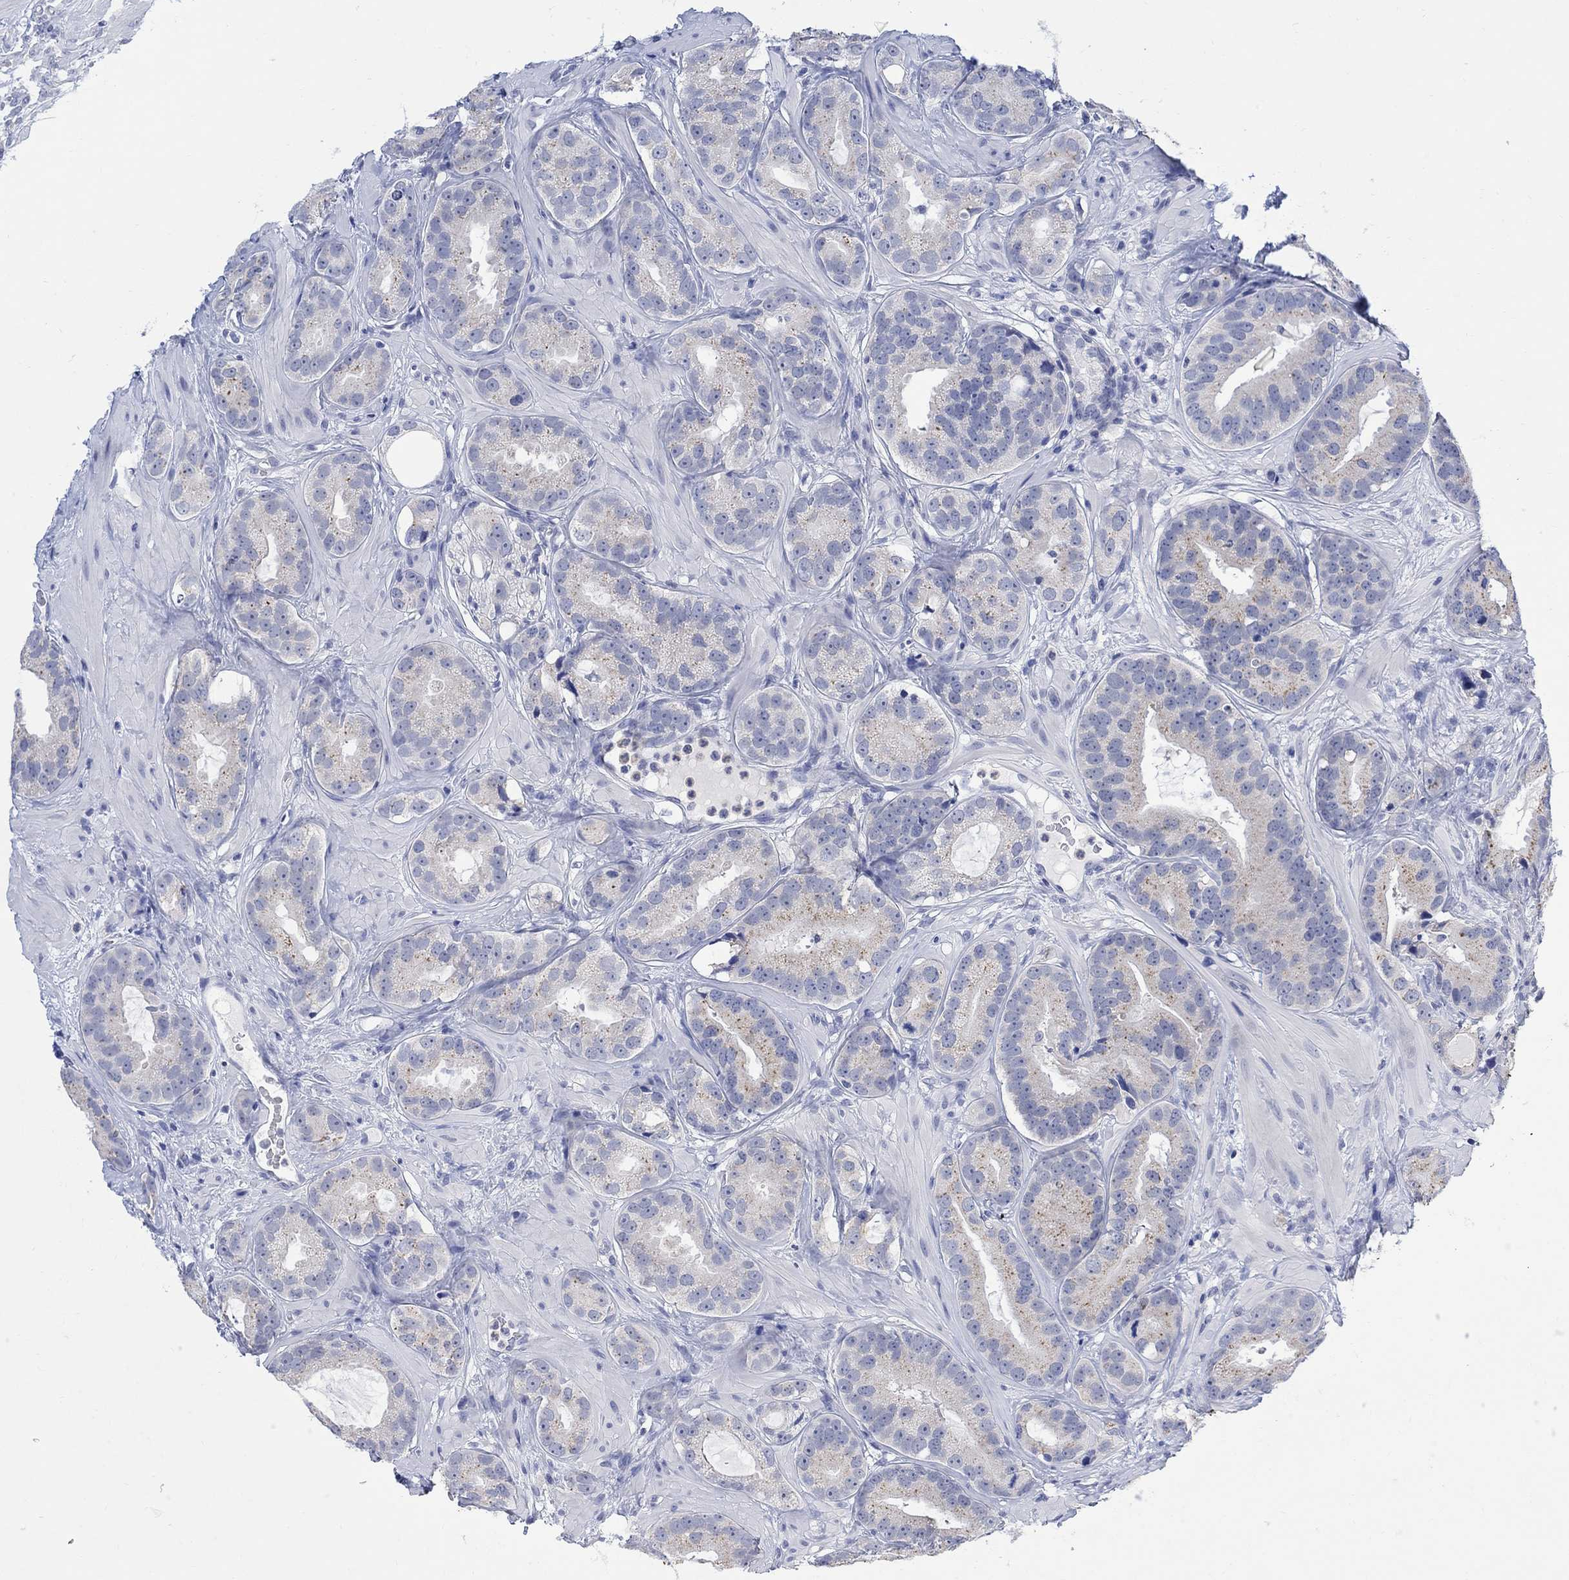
{"staining": {"intensity": "weak", "quantity": "<25%", "location": "cytoplasmic/membranous"}, "tissue": "prostate cancer", "cell_type": "Tumor cells", "image_type": "cancer", "snomed": [{"axis": "morphology", "description": "Adenocarcinoma, NOS"}, {"axis": "topography", "description": "Prostate"}], "caption": "Photomicrograph shows no significant protein expression in tumor cells of prostate adenocarcinoma.", "gene": "FBP2", "patient": {"sex": "male", "age": 69}}